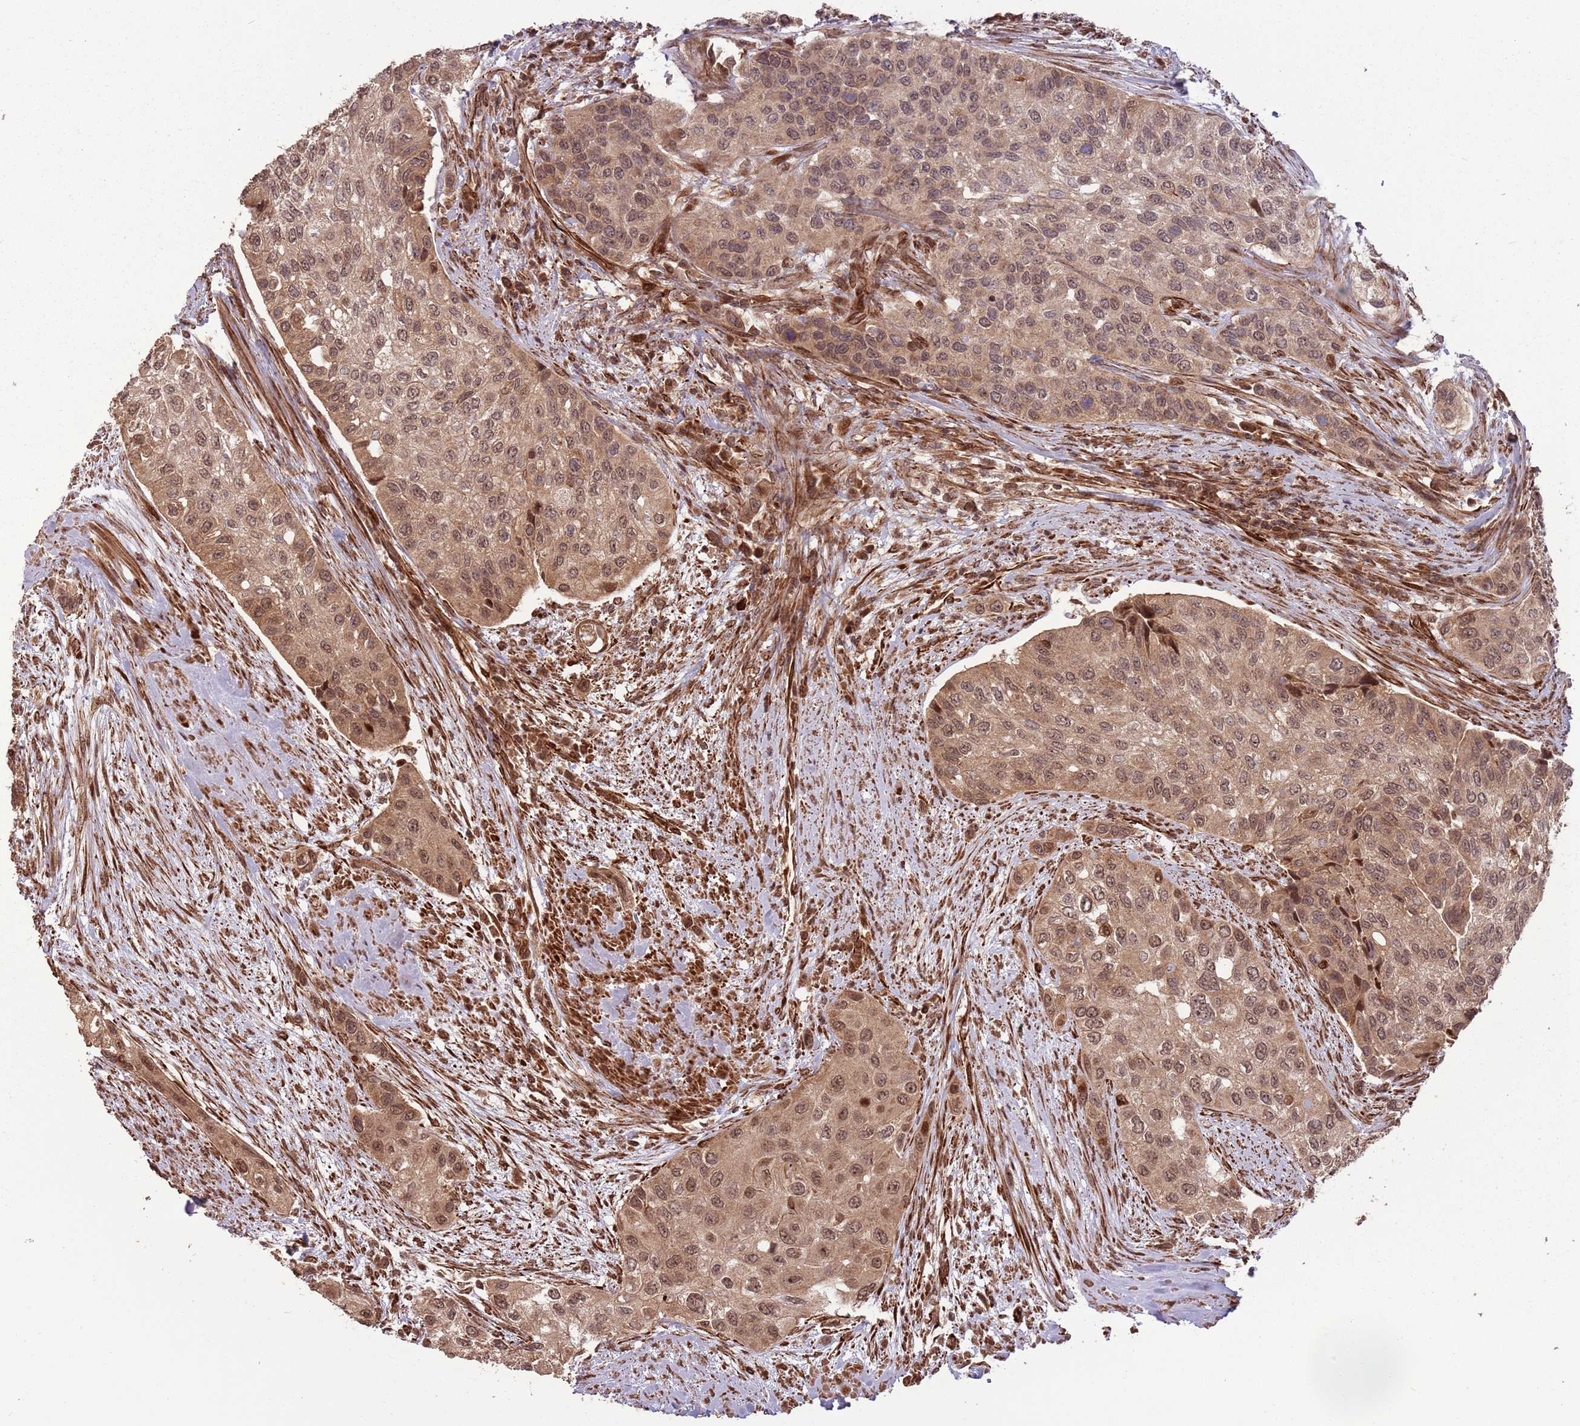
{"staining": {"intensity": "moderate", "quantity": ">75%", "location": "cytoplasmic/membranous,nuclear"}, "tissue": "urothelial cancer", "cell_type": "Tumor cells", "image_type": "cancer", "snomed": [{"axis": "morphology", "description": "Normal tissue, NOS"}, {"axis": "morphology", "description": "Urothelial carcinoma, High grade"}, {"axis": "topography", "description": "Vascular tissue"}, {"axis": "topography", "description": "Urinary bladder"}], "caption": "Tumor cells exhibit moderate cytoplasmic/membranous and nuclear expression in about >75% of cells in urothelial carcinoma (high-grade). The staining was performed using DAB (3,3'-diaminobenzidine) to visualize the protein expression in brown, while the nuclei were stained in blue with hematoxylin (Magnification: 20x).", "gene": "ADAMTS3", "patient": {"sex": "female", "age": 56}}